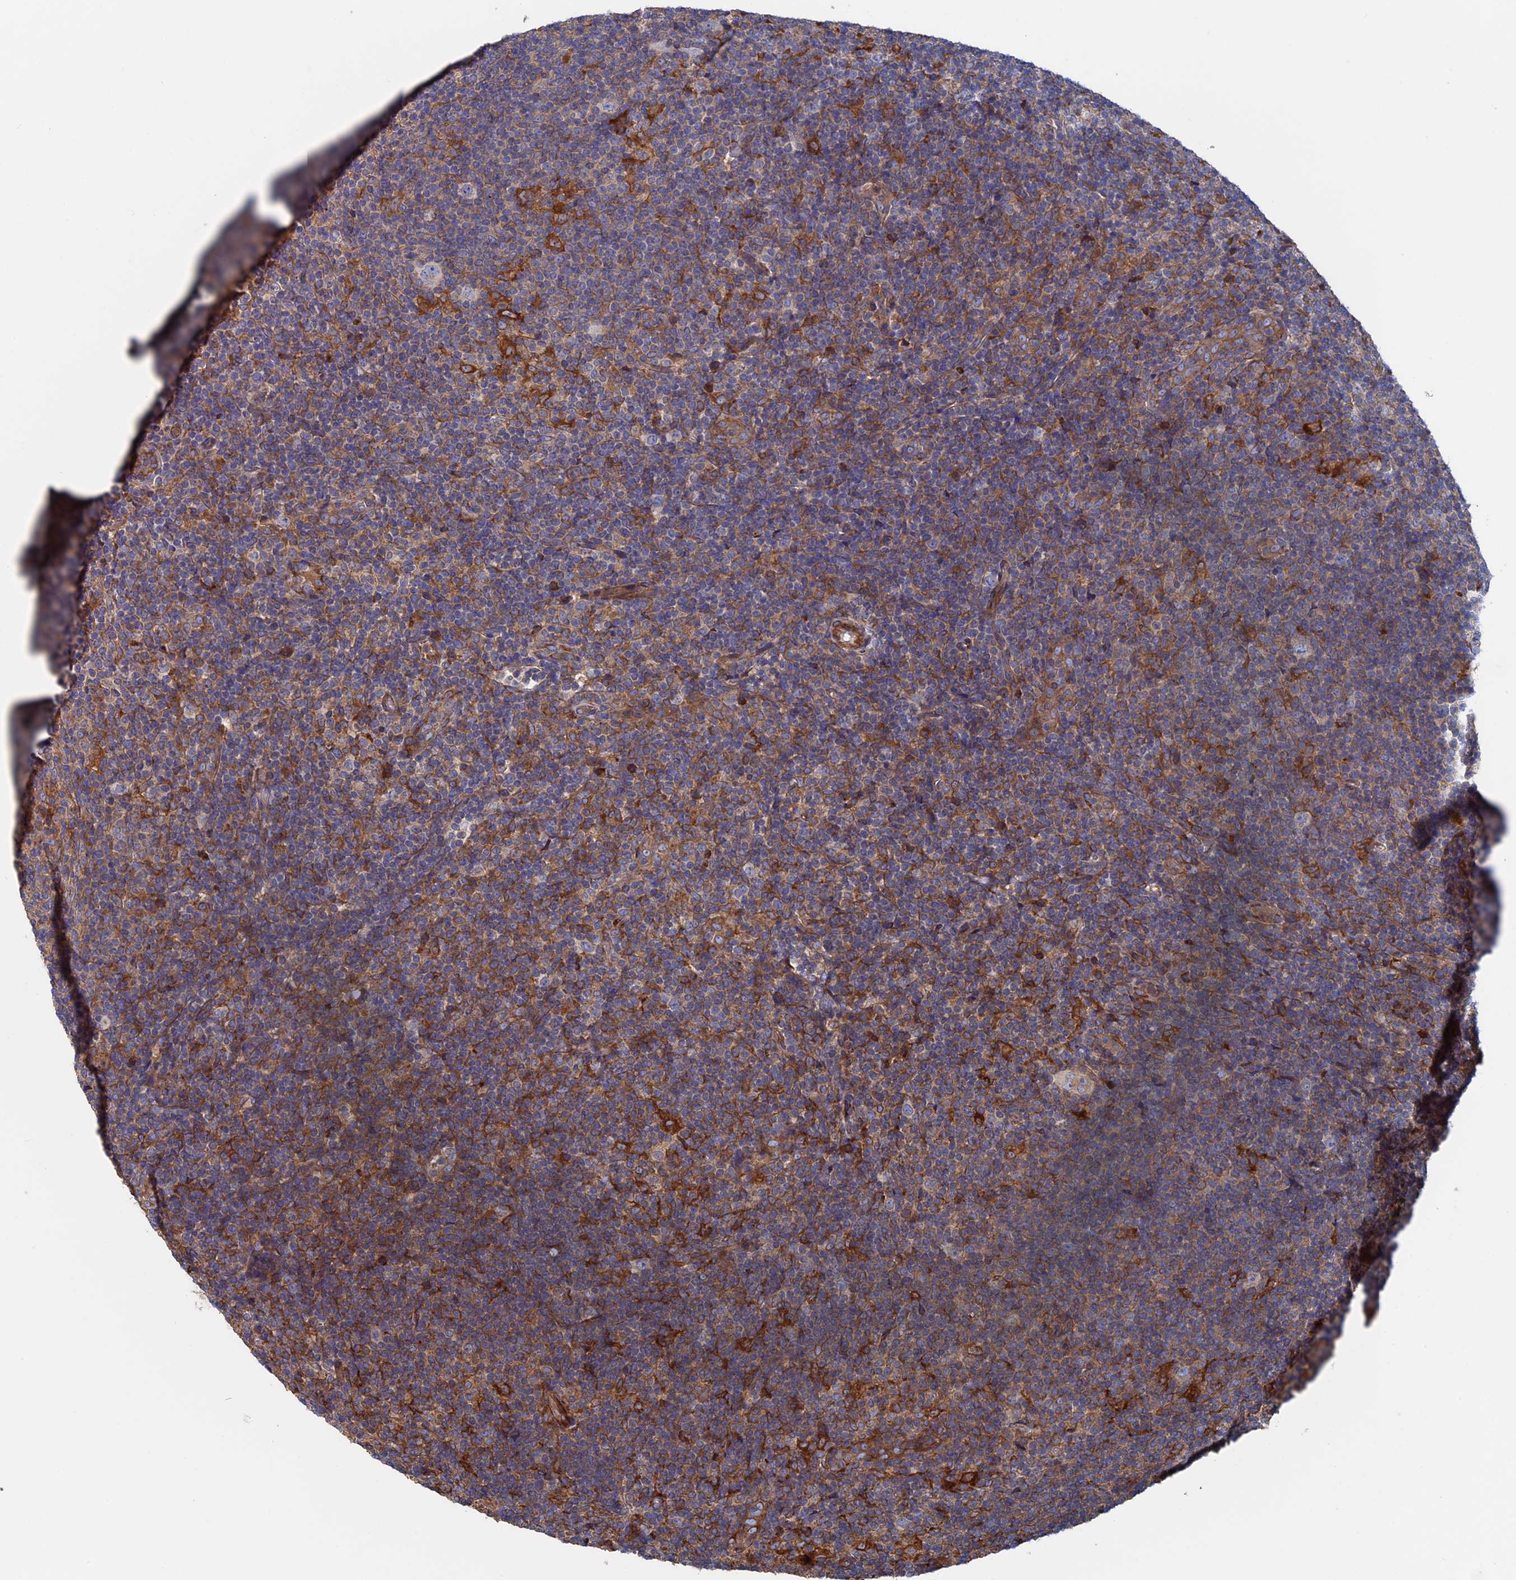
{"staining": {"intensity": "weak", "quantity": "<25%", "location": "cytoplasmic/membranous"}, "tissue": "lymphoma", "cell_type": "Tumor cells", "image_type": "cancer", "snomed": [{"axis": "morphology", "description": "Hodgkin's disease, NOS"}, {"axis": "topography", "description": "Lymph node"}], "caption": "High power microscopy image of an immunohistochemistry histopathology image of lymphoma, revealing no significant expression in tumor cells.", "gene": "DNAJC3", "patient": {"sex": "female", "age": 57}}